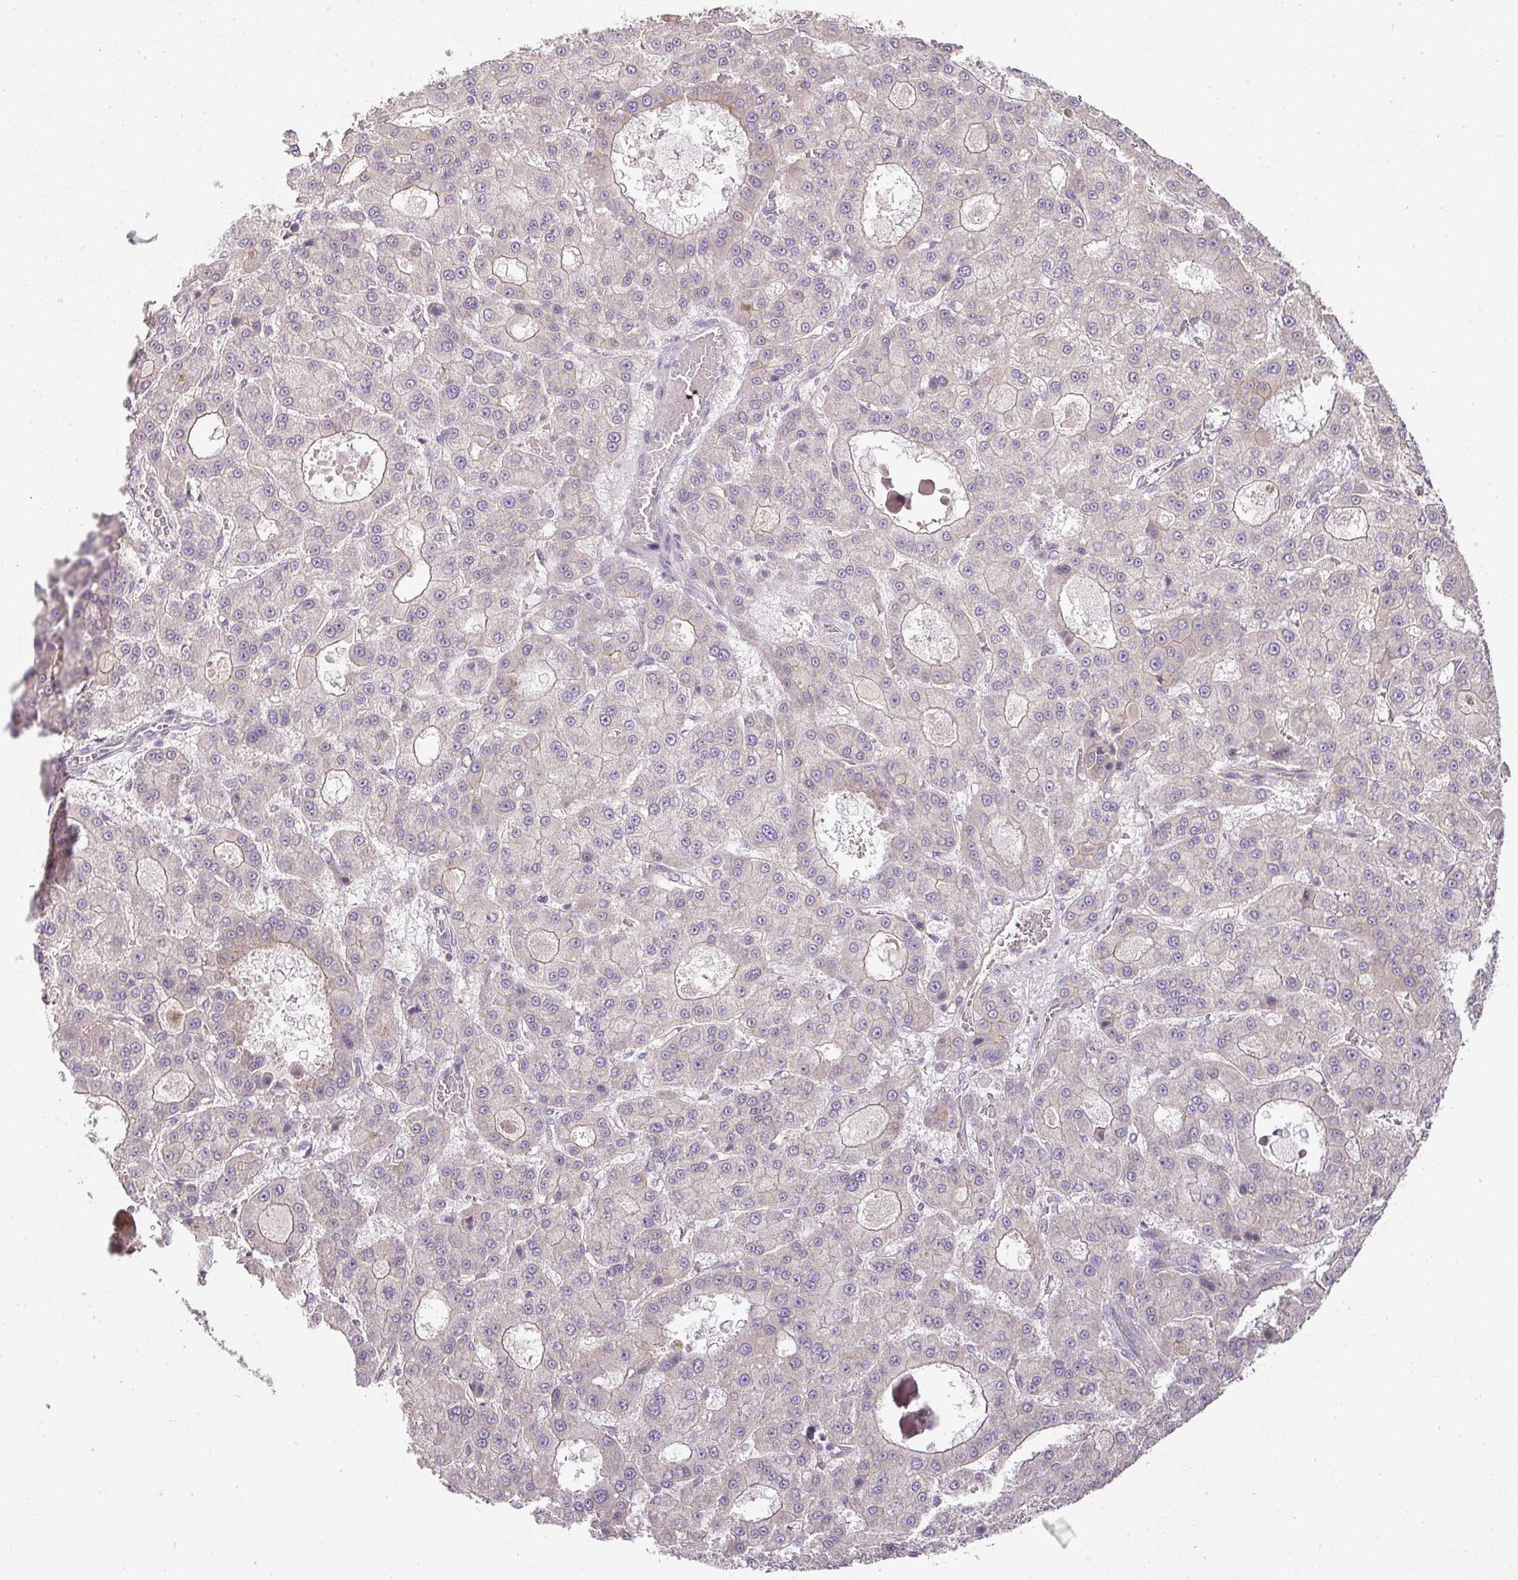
{"staining": {"intensity": "negative", "quantity": "none", "location": "none"}, "tissue": "liver cancer", "cell_type": "Tumor cells", "image_type": "cancer", "snomed": [{"axis": "morphology", "description": "Carcinoma, Hepatocellular, NOS"}, {"axis": "topography", "description": "Liver"}], "caption": "Image shows no protein positivity in tumor cells of liver cancer (hepatocellular carcinoma) tissue.", "gene": "MYOM2", "patient": {"sex": "male", "age": 70}}